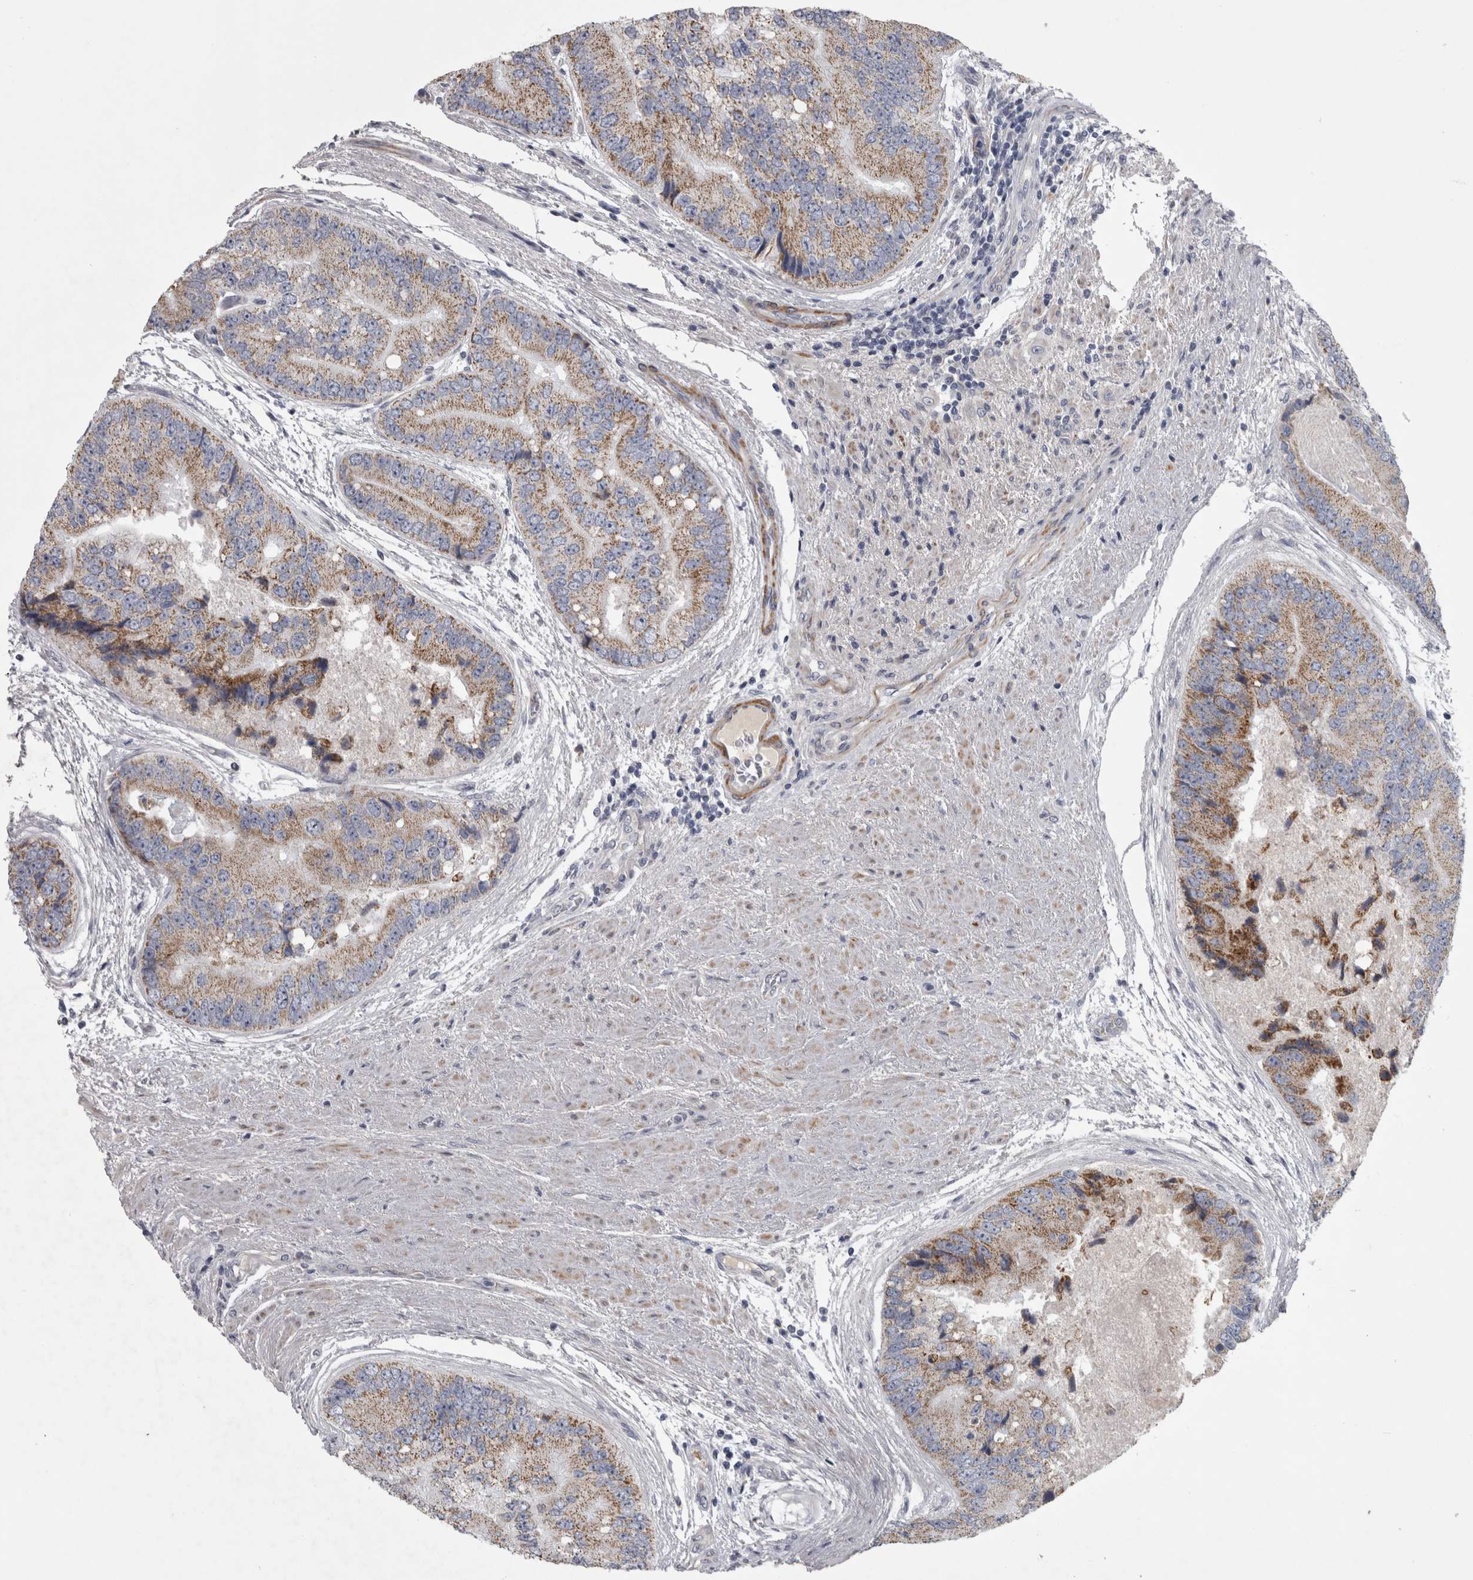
{"staining": {"intensity": "weak", "quantity": ">75%", "location": "cytoplasmic/membranous"}, "tissue": "prostate cancer", "cell_type": "Tumor cells", "image_type": "cancer", "snomed": [{"axis": "morphology", "description": "Adenocarcinoma, High grade"}, {"axis": "topography", "description": "Prostate"}], "caption": "High-magnification brightfield microscopy of prostate cancer stained with DAB (brown) and counterstained with hematoxylin (blue). tumor cells exhibit weak cytoplasmic/membranous staining is identified in about>75% of cells.", "gene": "DBT", "patient": {"sex": "male", "age": 70}}